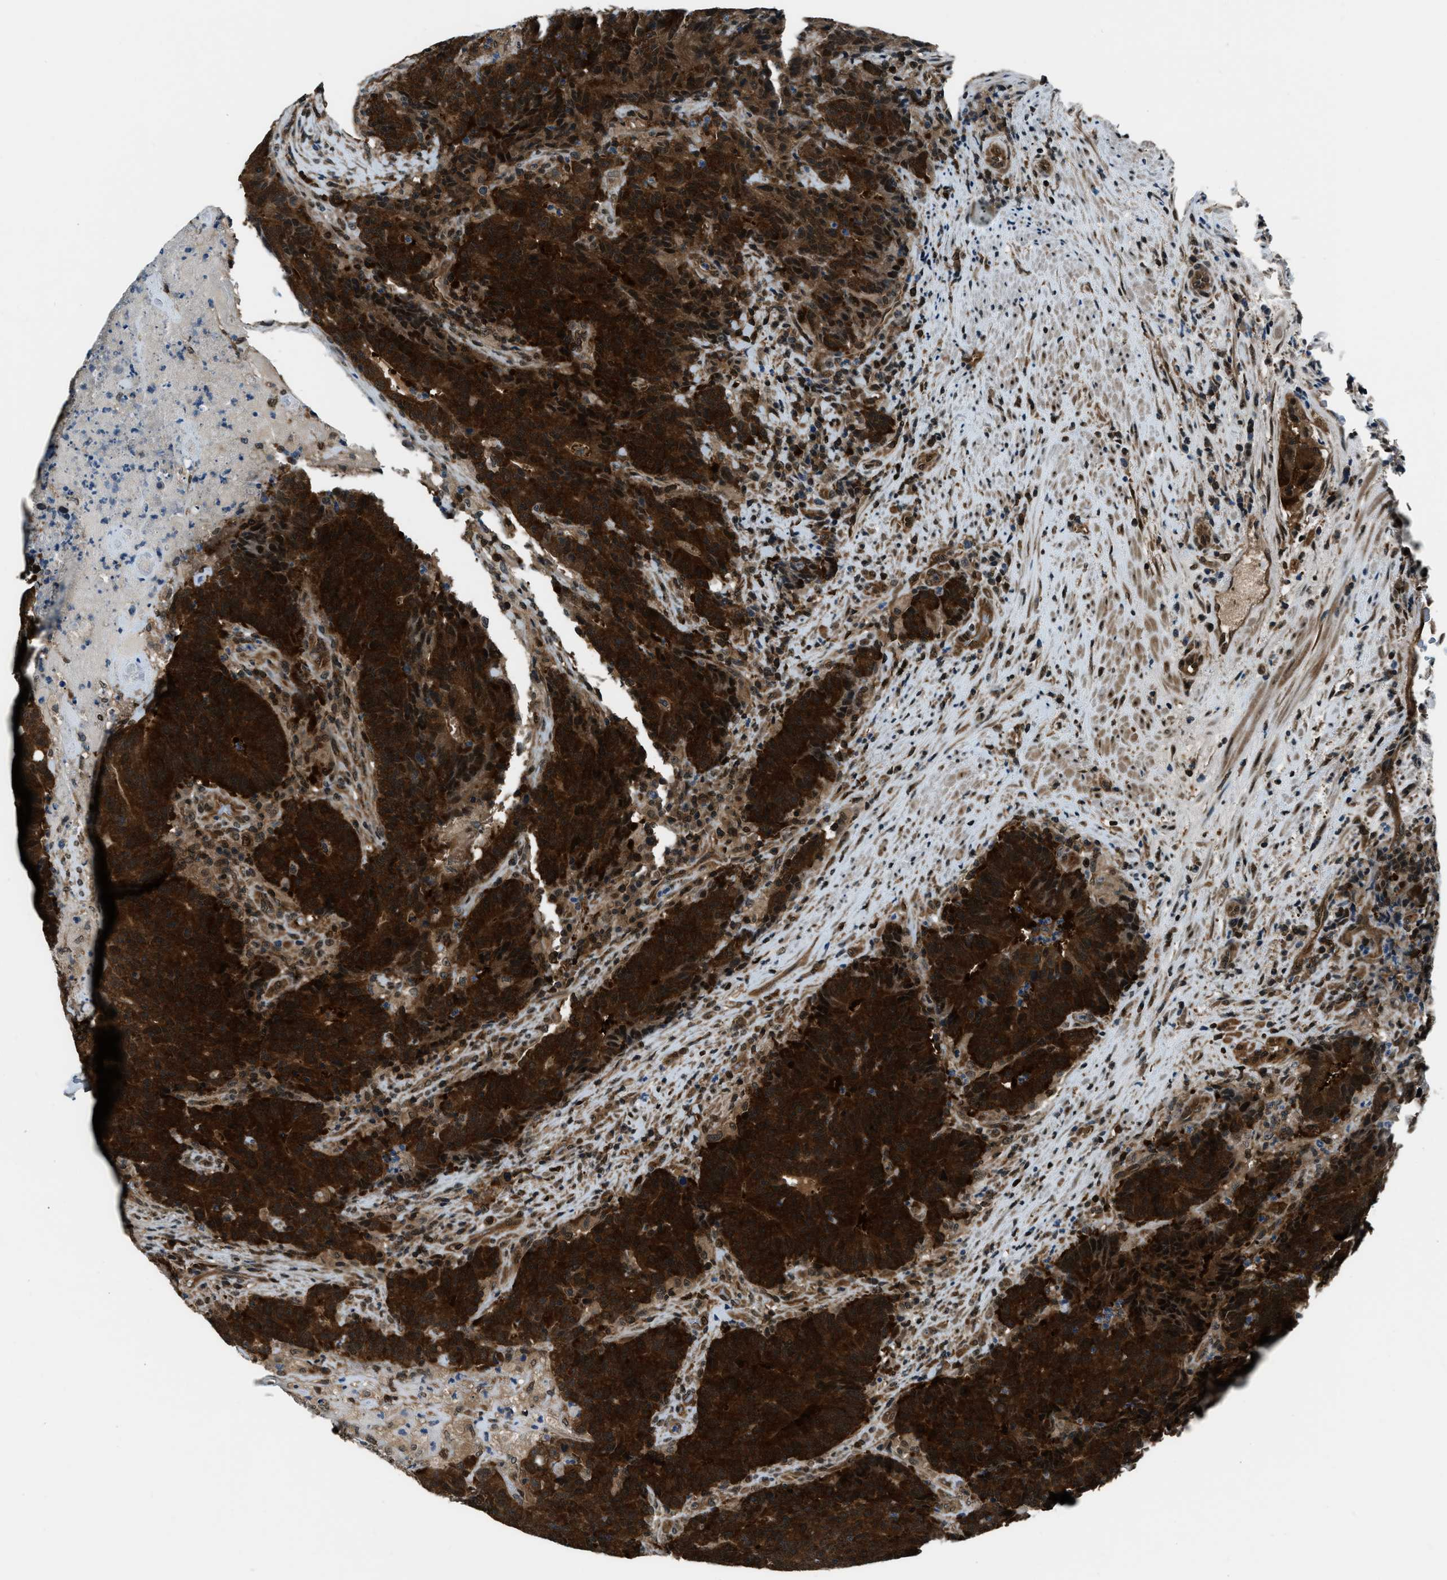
{"staining": {"intensity": "strong", "quantity": ">75%", "location": "cytoplasmic/membranous,nuclear"}, "tissue": "colorectal cancer", "cell_type": "Tumor cells", "image_type": "cancer", "snomed": [{"axis": "morphology", "description": "Normal tissue, NOS"}, {"axis": "morphology", "description": "Adenocarcinoma, NOS"}, {"axis": "topography", "description": "Colon"}], "caption": "Adenocarcinoma (colorectal) was stained to show a protein in brown. There is high levels of strong cytoplasmic/membranous and nuclear staining in approximately >75% of tumor cells.", "gene": "NUDCD3", "patient": {"sex": "female", "age": 75}}